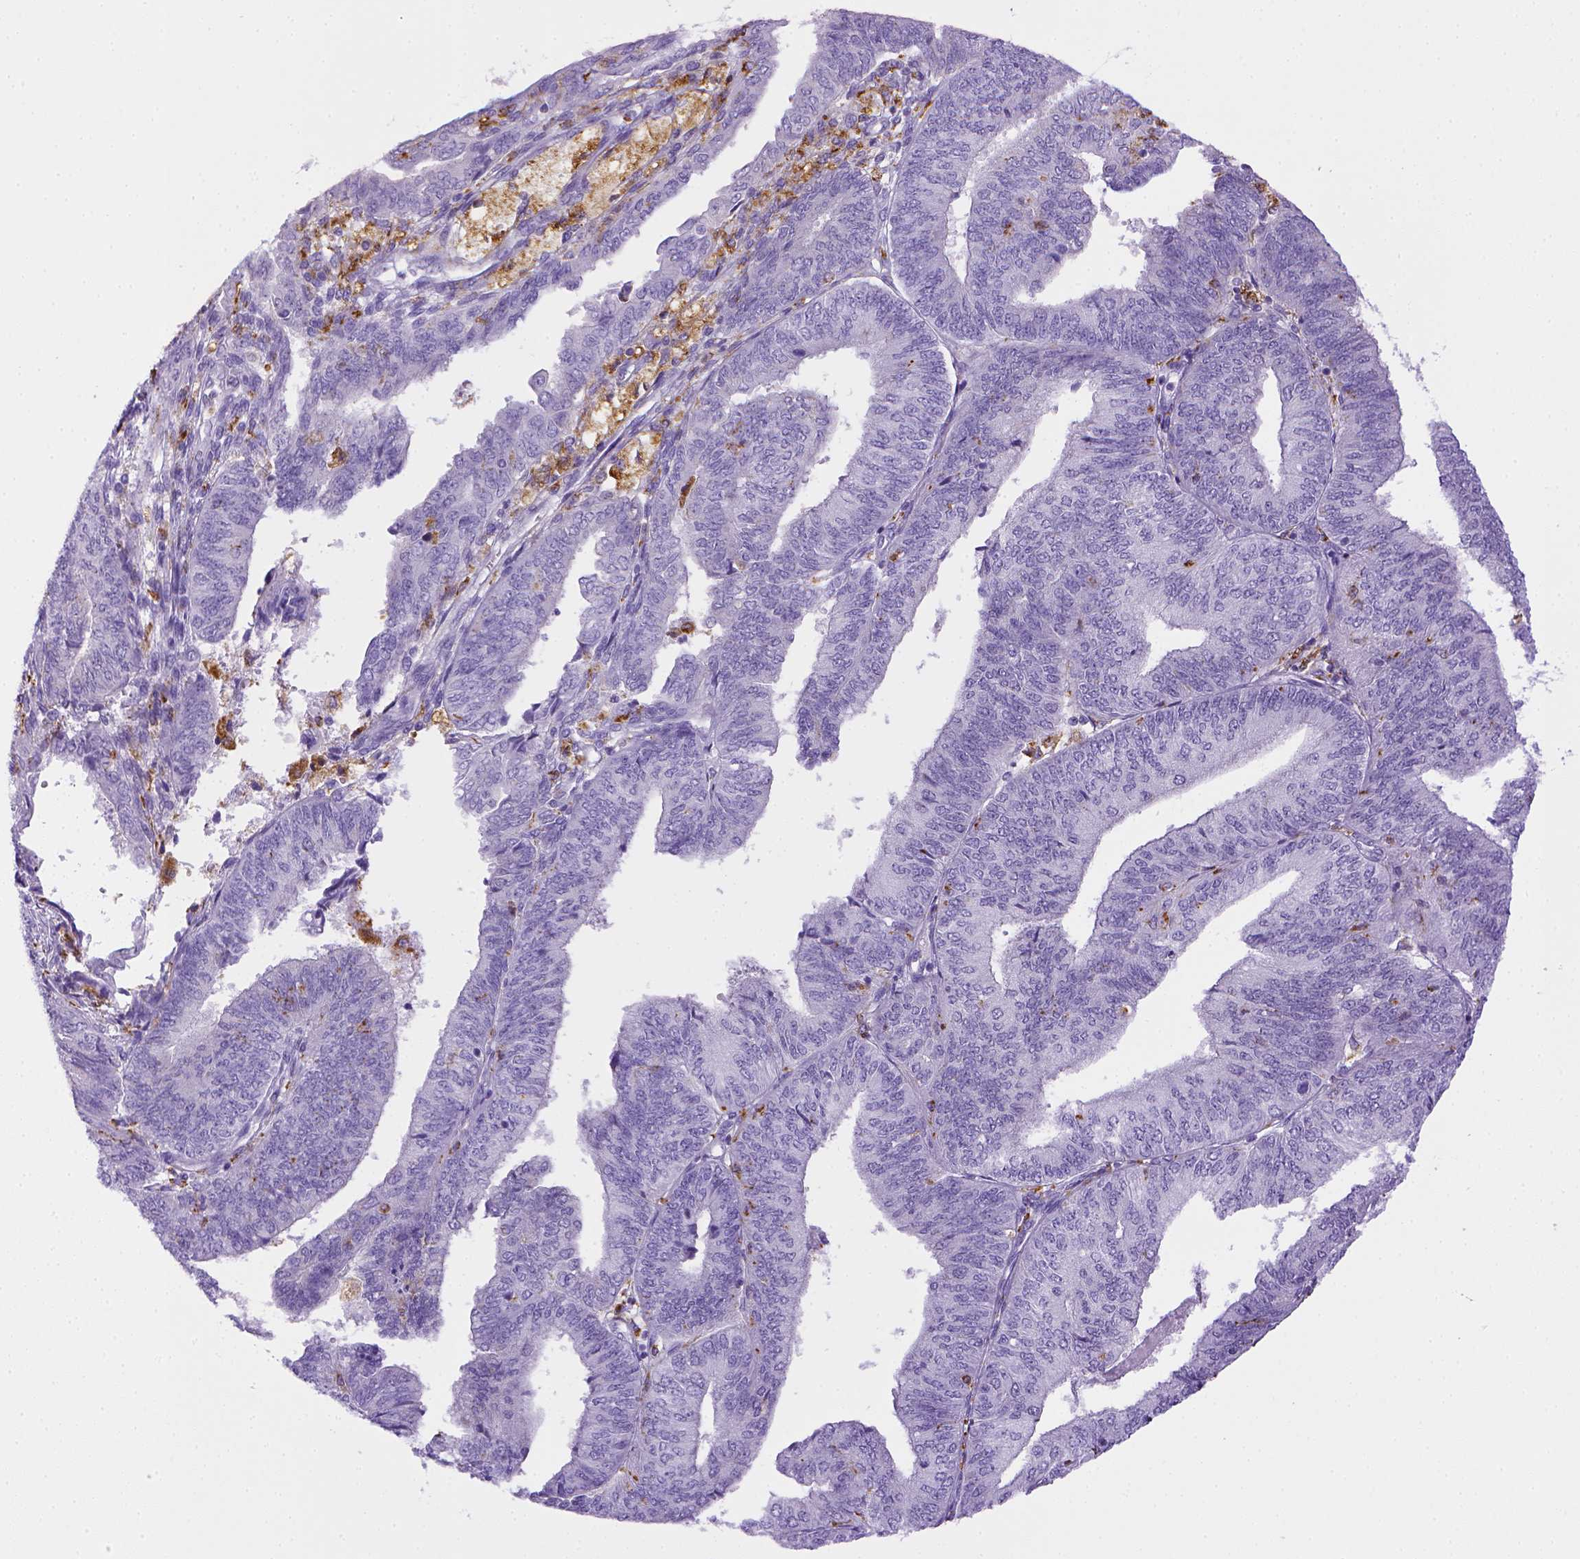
{"staining": {"intensity": "negative", "quantity": "none", "location": "none"}, "tissue": "endometrial cancer", "cell_type": "Tumor cells", "image_type": "cancer", "snomed": [{"axis": "morphology", "description": "Adenocarcinoma, NOS"}, {"axis": "topography", "description": "Endometrium"}], "caption": "This is a histopathology image of immunohistochemistry staining of adenocarcinoma (endometrial), which shows no positivity in tumor cells.", "gene": "CD68", "patient": {"sex": "female", "age": 58}}